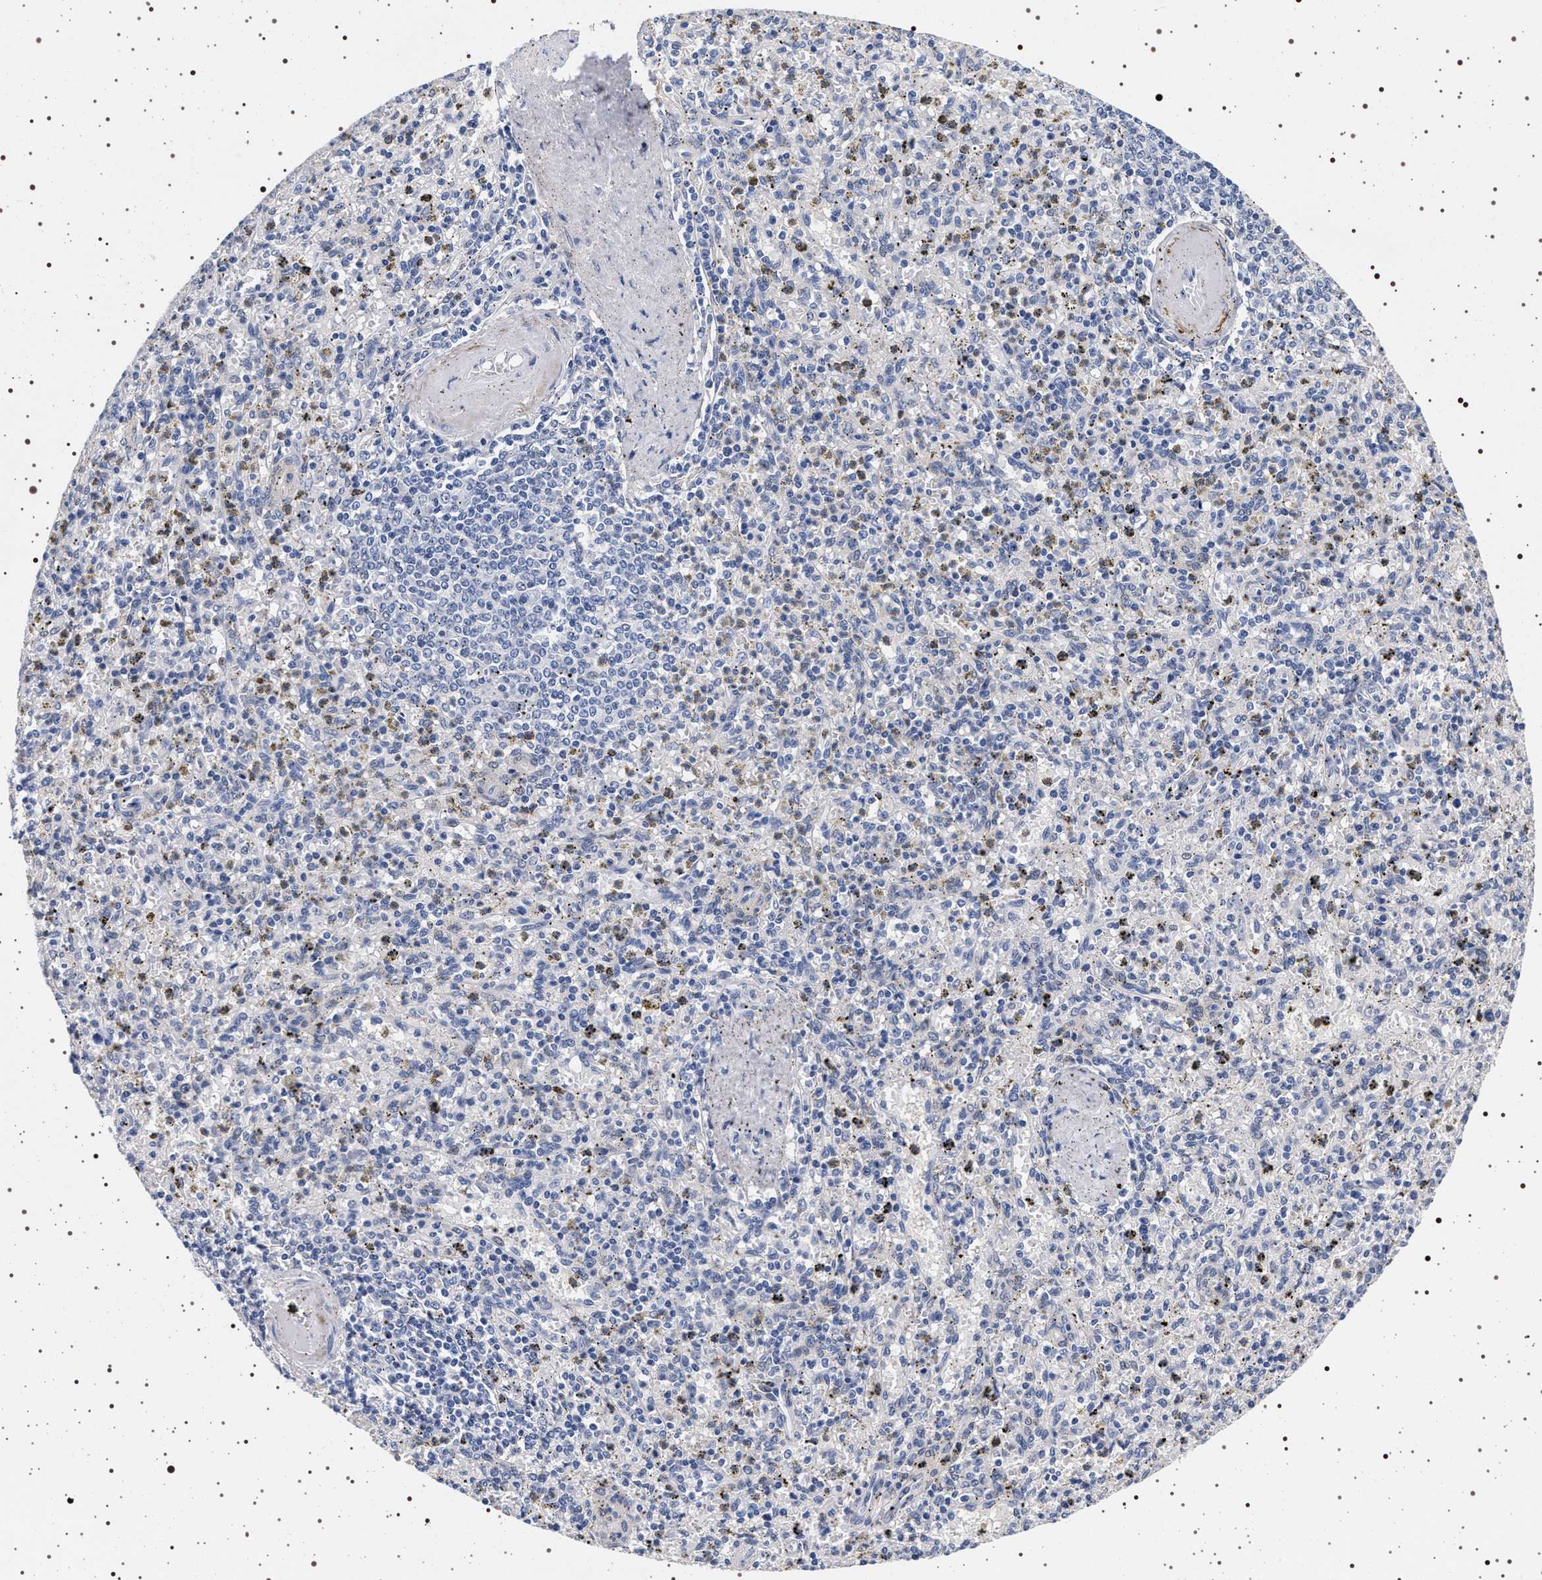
{"staining": {"intensity": "negative", "quantity": "none", "location": "none"}, "tissue": "spleen", "cell_type": "Cells in red pulp", "image_type": "normal", "snomed": [{"axis": "morphology", "description": "Normal tissue, NOS"}, {"axis": "topography", "description": "Spleen"}], "caption": "Immunohistochemistry (IHC) of unremarkable human spleen demonstrates no expression in cells in red pulp. (Stains: DAB IHC with hematoxylin counter stain, Microscopy: brightfield microscopy at high magnification).", "gene": "MAPK10", "patient": {"sex": "male", "age": 72}}